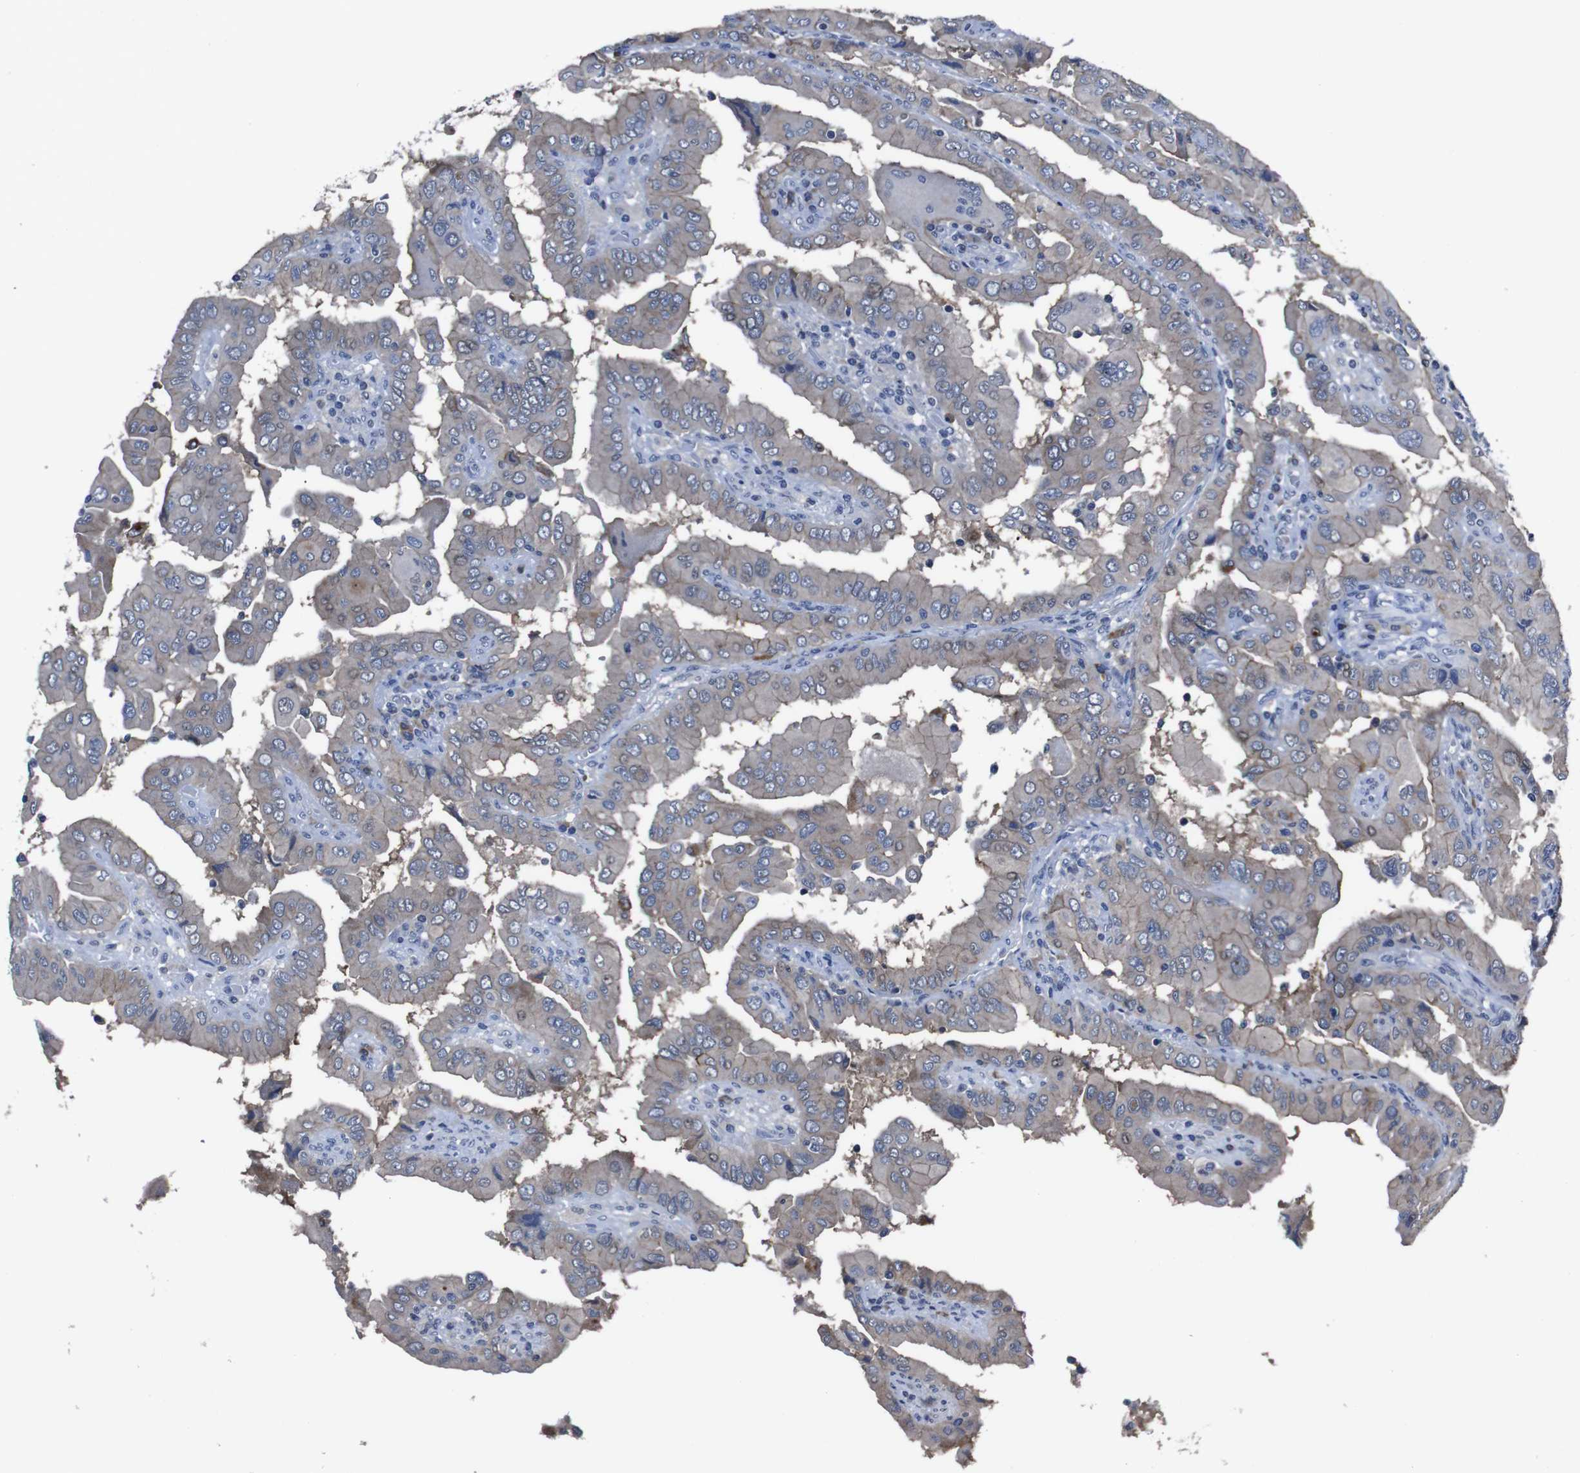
{"staining": {"intensity": "negative", "quantity": "none", "location": "none"}, "tissue": "thyroid cancer", "cell_type": "Tumor cells", "image_type": "cancer", "snomed": [{"axis": "morphology", "description": "Papillary adenocarcinoma, NOS"}, {"axis": "topography", "description": "Thyroid gland"}], "caption": "Protein analysis of thyroid cancer demonstrates no significant expression in tumor cells. (DAB immunohistochemistry (IHC) visualized using brightfield microscopy, high magnification).", "gene": "SEMA4B", "patient": {"sex": "male", "age": 33}}